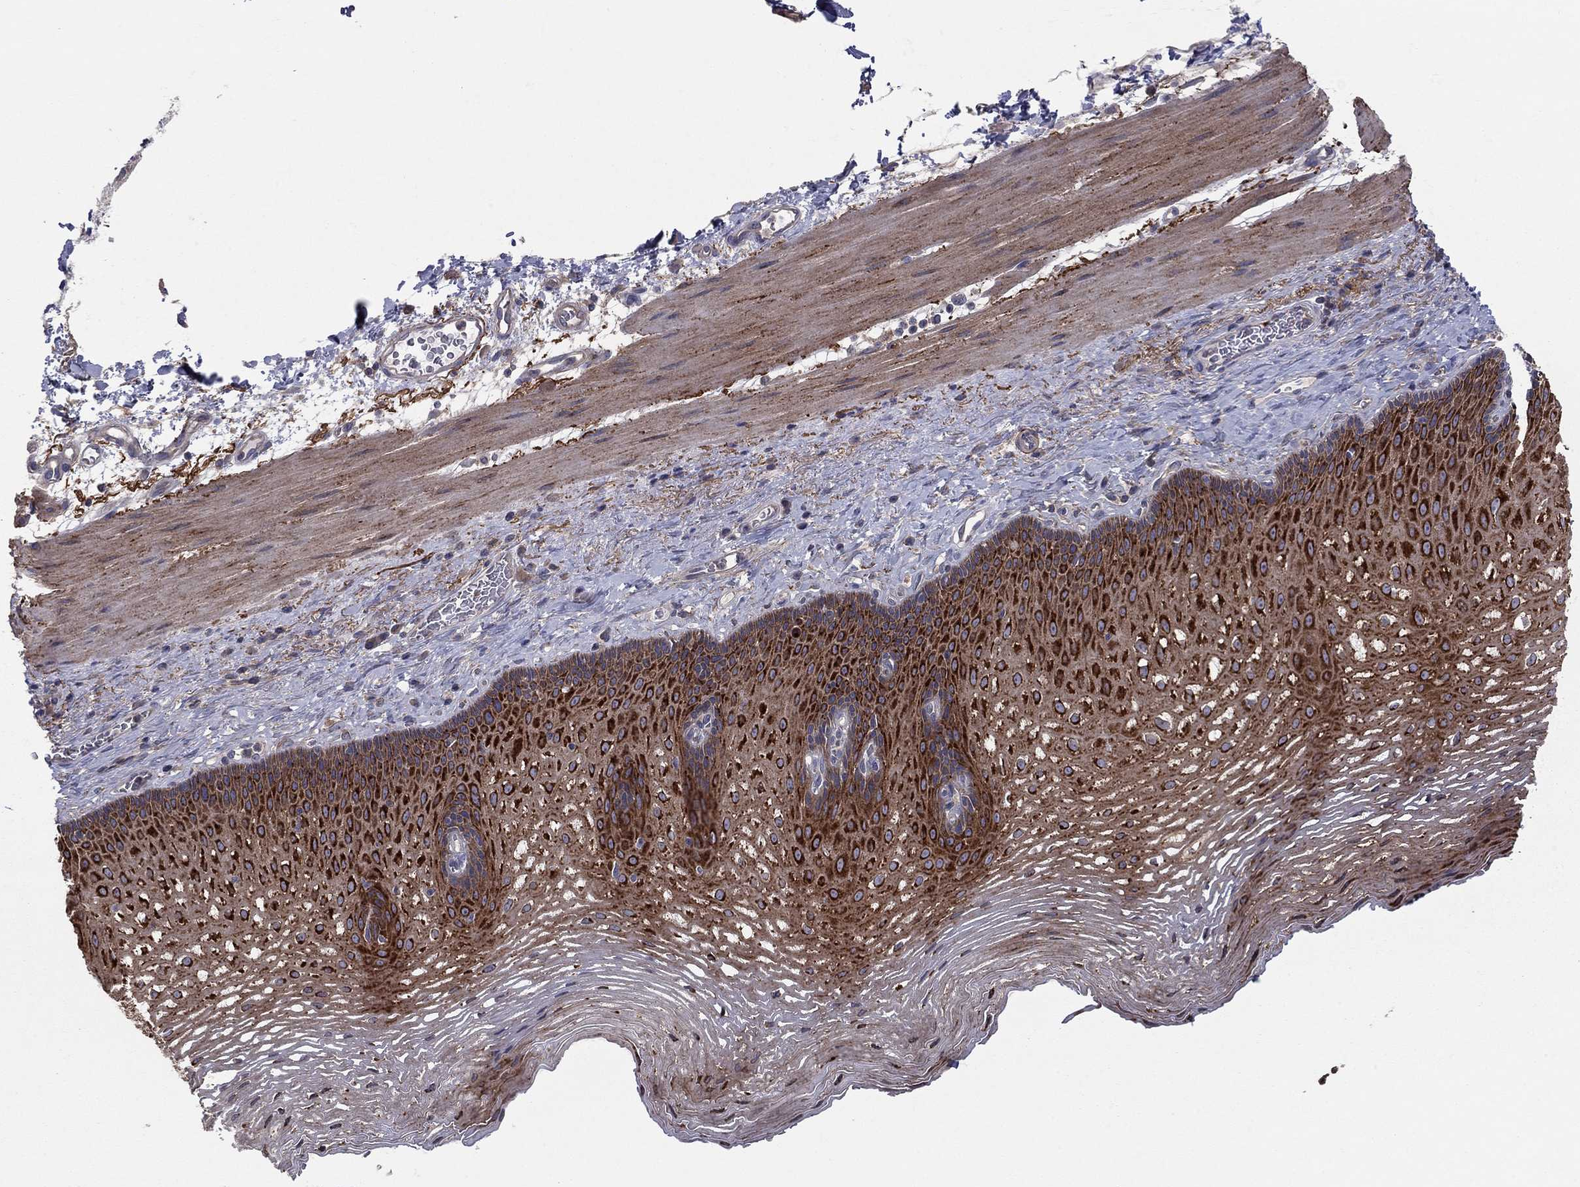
{"staining": {"intensity": "strong", "quantity": ">75%", "location": "cytoplasmic/membranous"}, "tissue": "esophagus", "cell_type": "Squamous epithelial cells", "image_type": "normal", "snomed": [{"axis": "morphology", "description": "Normal tissue, NOS"}, {"axis": "topography", "description": "Esophagus"}], "caption": "Immunohistochemistry (IHC) micrograph of unremarkable esophagus stained for a protein (brown), which demonstrates high levels of strong cytoplasmic/membranous staining in approximately >75% of squamous epithelial cells.", "gene": "RNF123", "patient": {"sex": "male", "age": 76}}